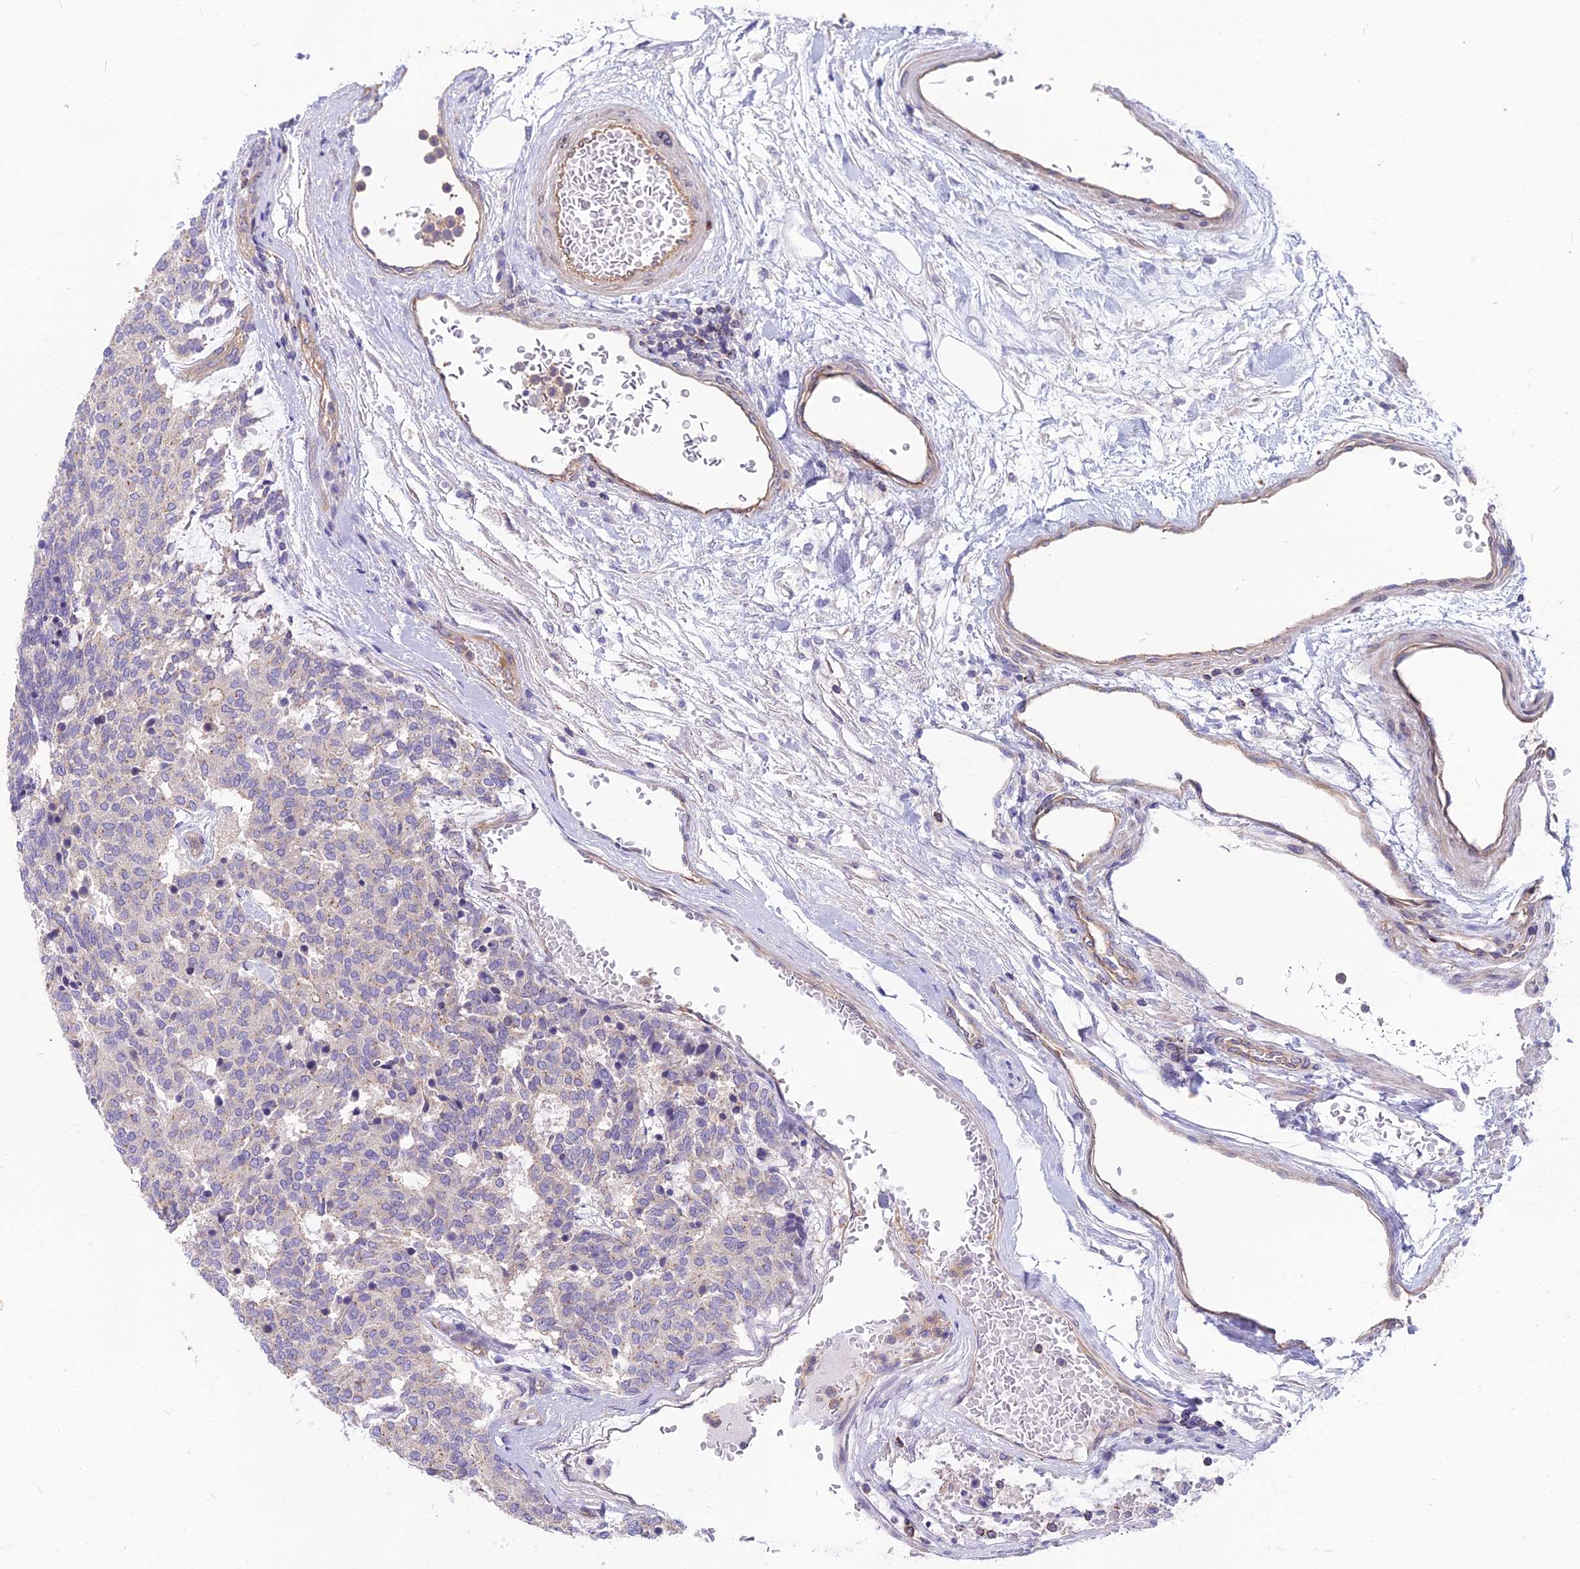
{"staining": {"intensity": "negative", "quantity": "none", "location": "none"}, "tissue": "carcinoid", "cell_type": "Tumor cells", "image_type": "cancer", "snomed": [{"axis": "morphology", "description": "Carcinoid, malignant, NOS"}, {"axis": "topography", "description": "Pancreas"}], "caption": "Tumor cells show no significant positivity in carcinoid. Brightfield microscopy of IHC stained with DAB (3,3'-diaminobenzidine) (brown) and hematoxylin (blue), captured at high magnification.", "gene": "HLA-DOA", "patient": {"sex": "female", "age": 54}}